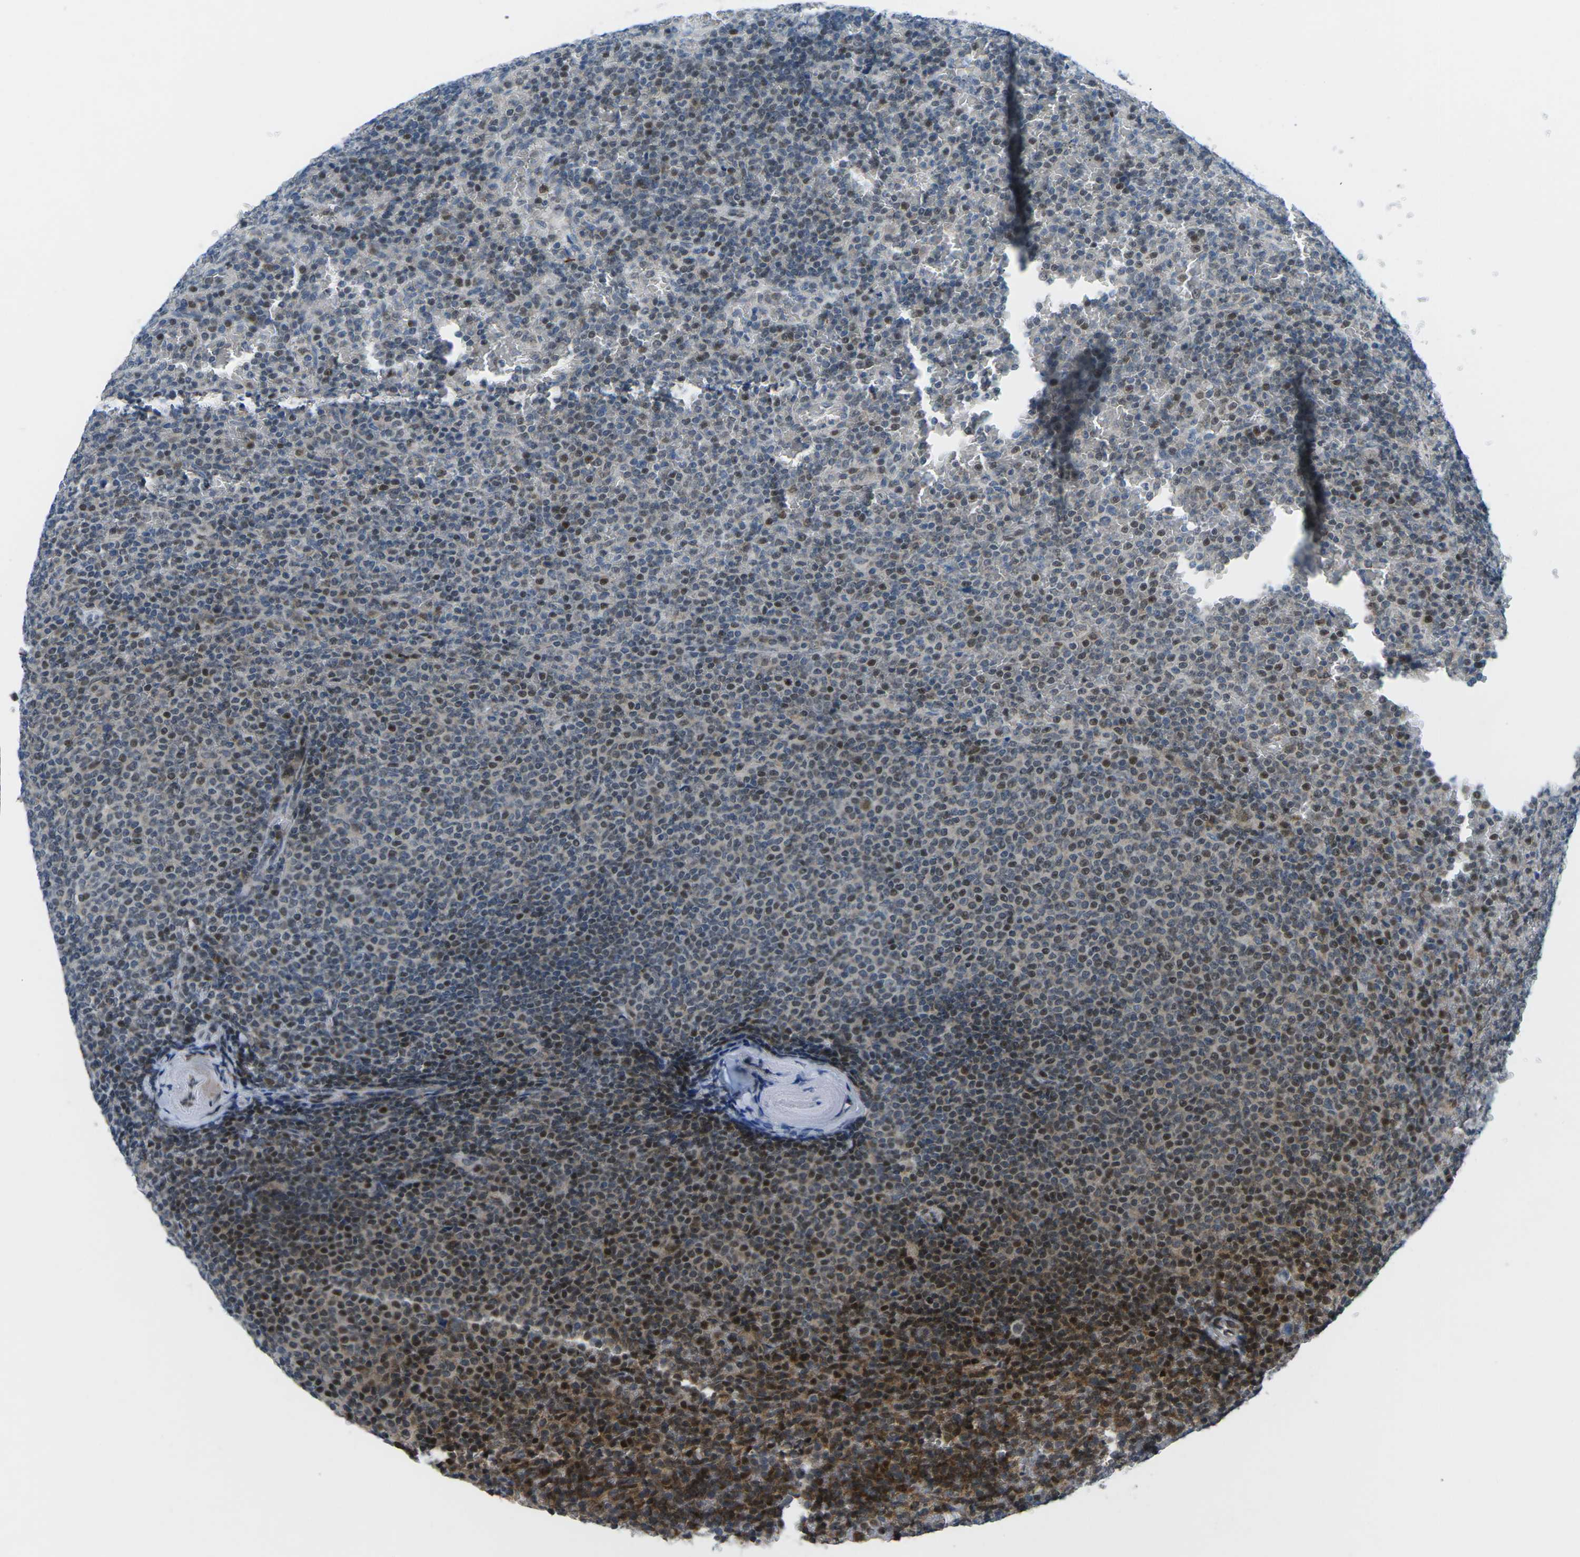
{"staining": {"intensity": "strong", "quantity": "<25%", "location": "nuclear"}, "tissue": "lymphoma", "cell_type": "Tumor cells", "image_type": "cancer", "snomed": [{"axis": "morphology", "description": "Malignant lymphoma, non-Hodgkin's type, Low grade"}, {"axis": "topography", "description": "Spleen"}], "caption": "DAB immunohistochemical staining of human lymphoma displays strong nuclear protein staining in approximately <25% of tumor cells. The staining was performed using DAB, with brown indicating positive protein expression. Nuclei are stained blue with hematoxylin.", "gene": "MBNL1", "patient": {"sex": "female", "age": 77}}